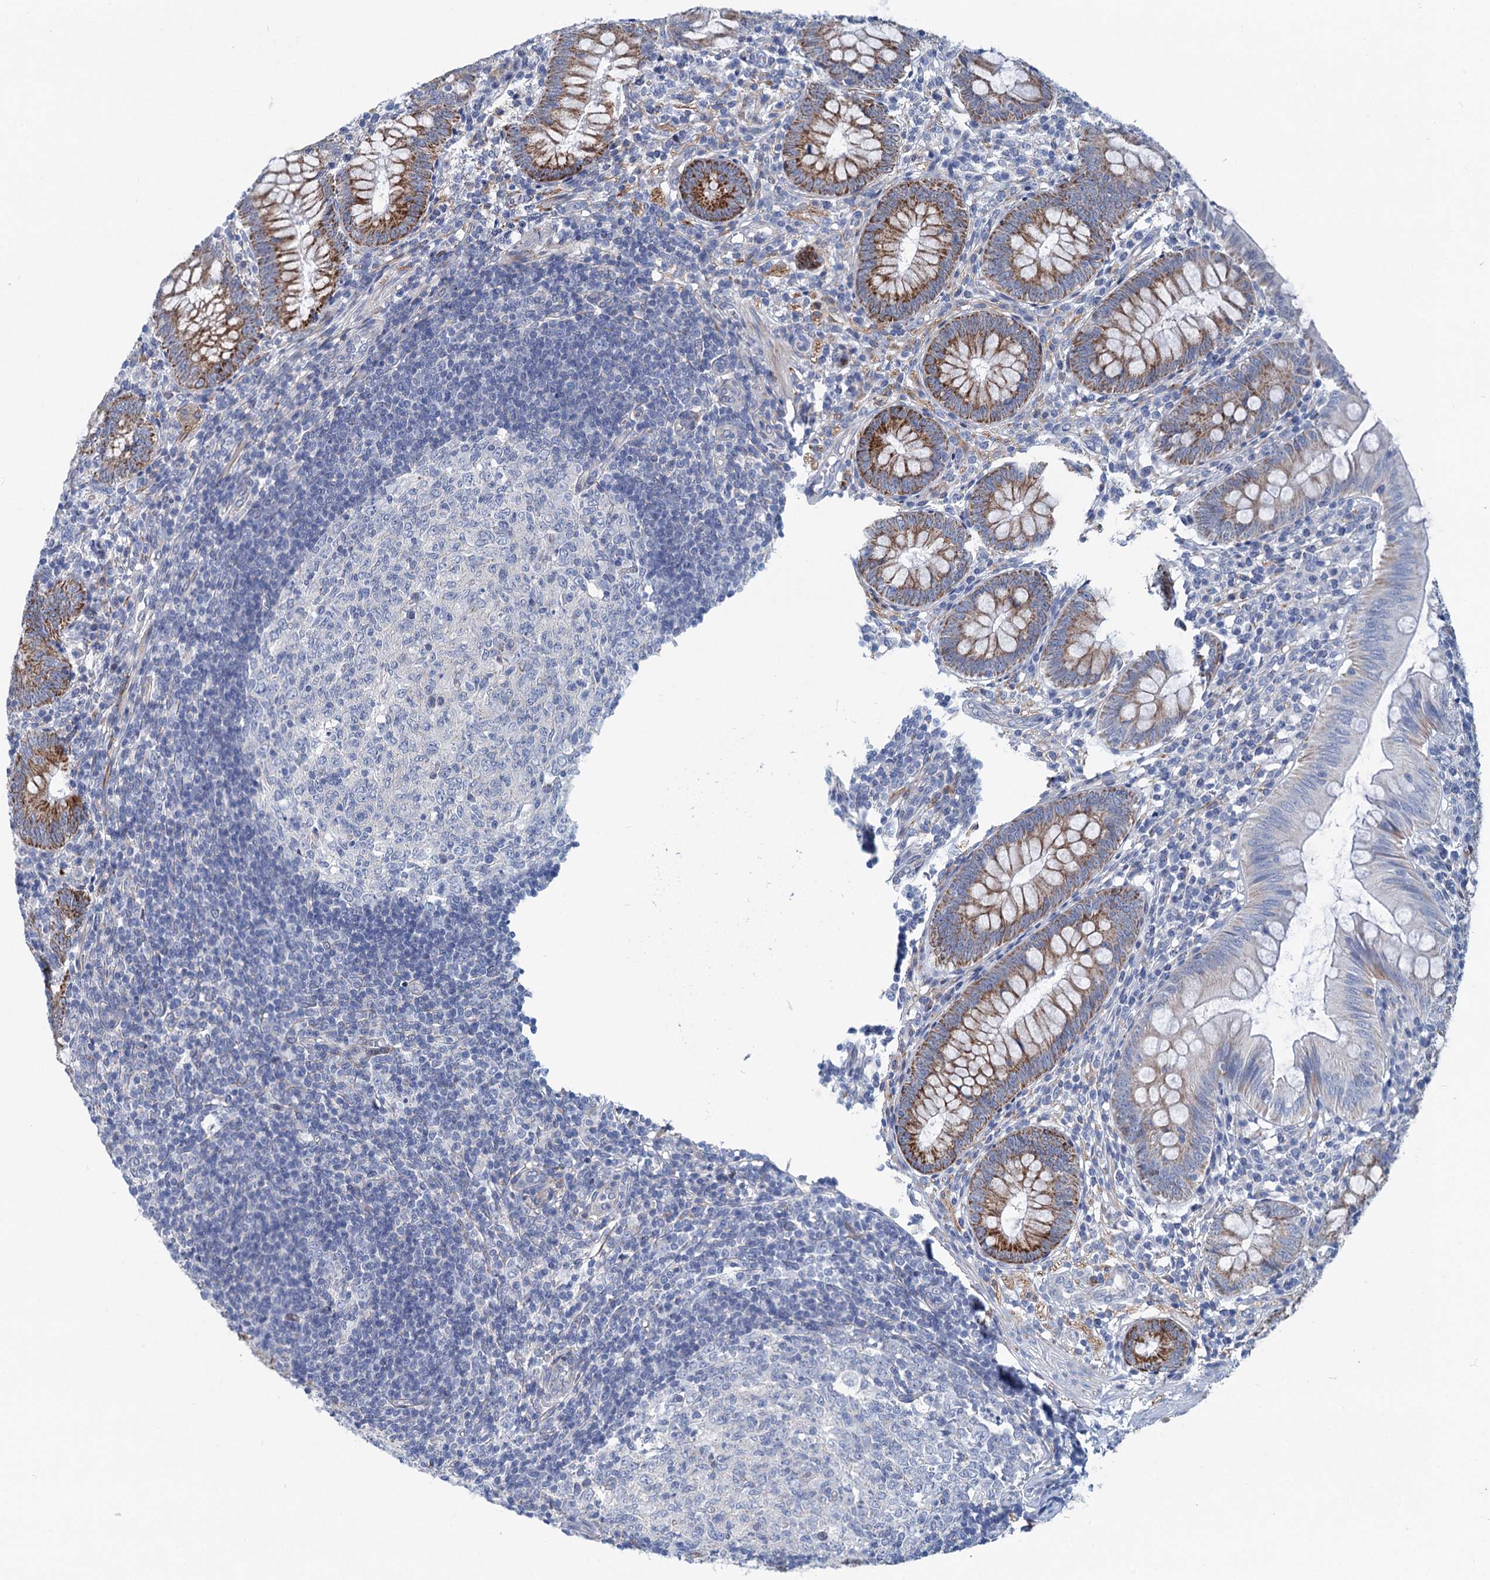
{"staining": {"intensity": "moderate", "quantity": ">75%", "location": "cytoplasmic/membranous"}, "tissue": "appendix", "cell_type": "Glandular cells", "image_type": "normal", "snomed": [{"axis": "morphology", "description": "Normal tissue, NOS"}, {"axis": "topography", "description": "Appendix"}], "caption": "Immunohistochemistry (IHC) (DAB (3,3'-diaminobenzidine)) staining of unremarkable human appendix exhibits moderate cytoplasmic/membranous protein expression in approximately >75% of glandular cells. The protein is shown in brown color, while the nuclei are stained blue.", "gene": "CHDH", "patient": {"sex": "male", "age": 14}}